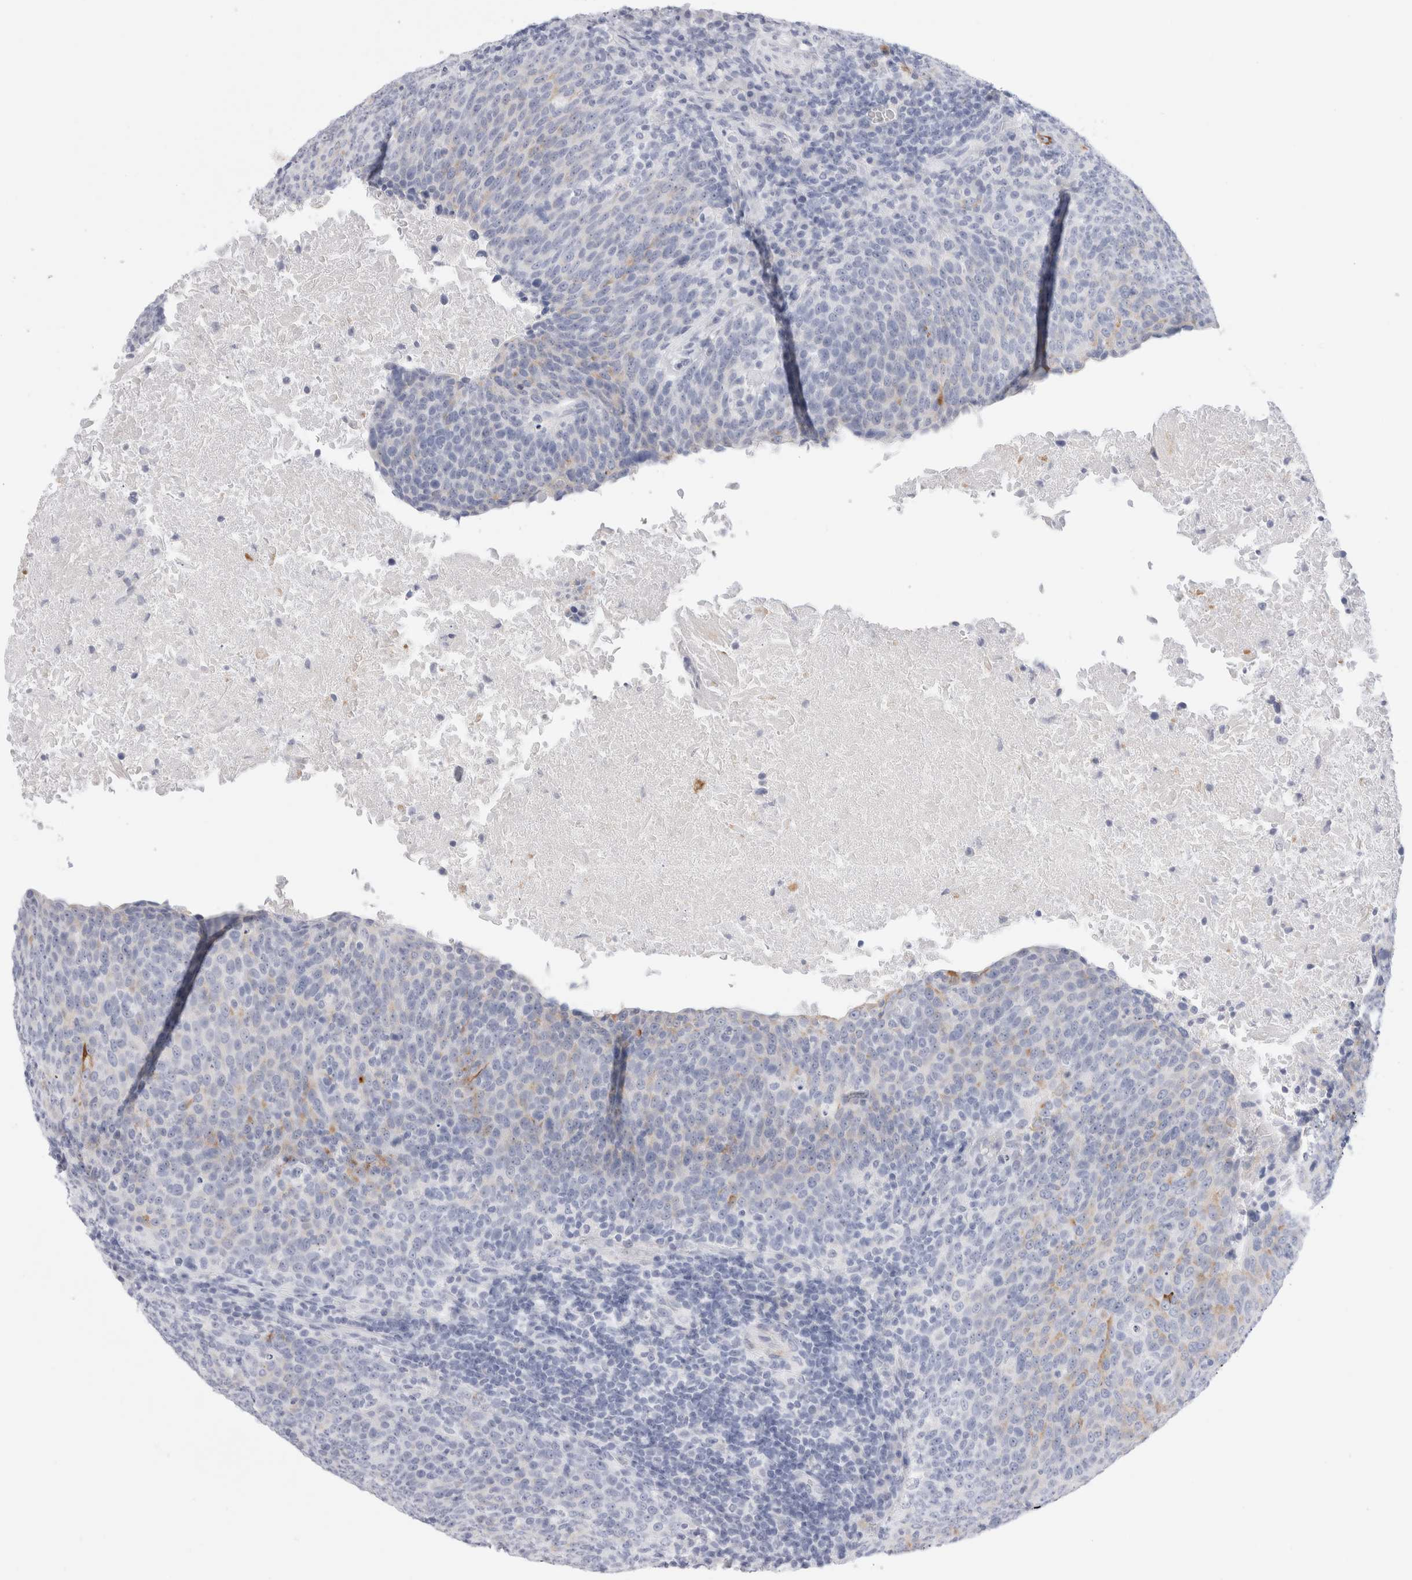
{"staining": {"intensity": "weak", "quantity": "<25%", "location": "cytoplasmic/membranous"}, "tissue": "head and neck cancer", "cell_type": "Tumor cells", "image_type": "cancer", "snomed": [{"axis": "morphology", "description": "Squamous cell carcinoma, NOS"}, {"axis": "morphology", "description": "Squamous cell carcinoma, metastatic, NOS"}, {"axis": "topography", "description": "Lymph node"}, {"axis": "topography", "description": "Head-Neck"}], "caption": "DAB (3,3'-diaminobenzidine) immunohistochemical staining of human head and neck cancer (squamous cell carcinoma) exhibits no significant expression in tumor cells.", "gene": "MUC15", "patient": {"sex": "male", "age": 62}}